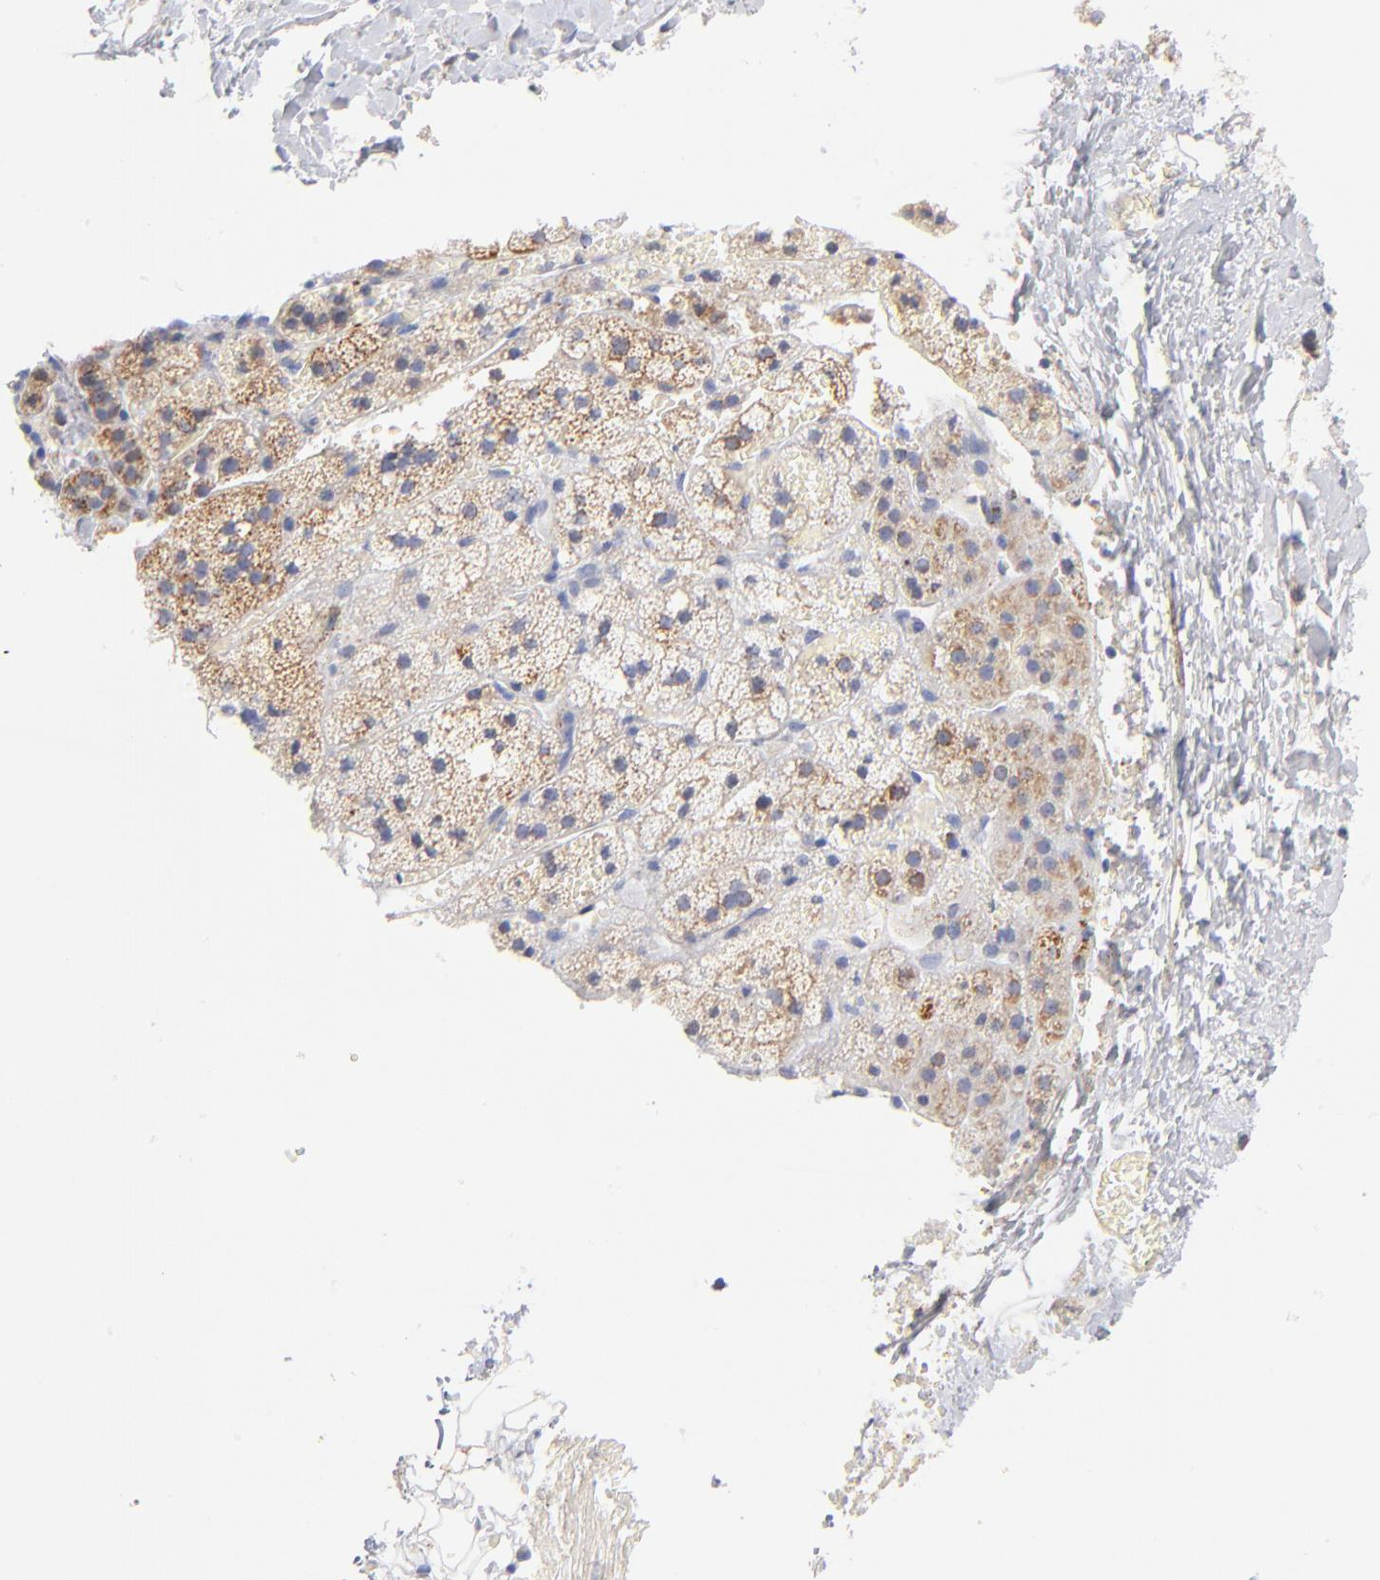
{"staining": {"intensity": "moderate", "quantity": ">75%", "location": "cytoplasmic/membranous"}, "tissue": "adrenal gland", "cell_type": "Glandular cells", "image_type": "normal", "snomed": [{"axis": "morphology", "description": "Normal tissue, NOS"}, {"axis": "topography", "description": "Adrenal gland"}], "caption": "Approximately >75% of glandular cells in normal human adrenal gland demonstrate moderate cytoplasmic/membranous protein positivity as visualized by brown immunohistochemical staining.", "gene": "DLAT", "patient": {"sex": "female", "age": 44}}